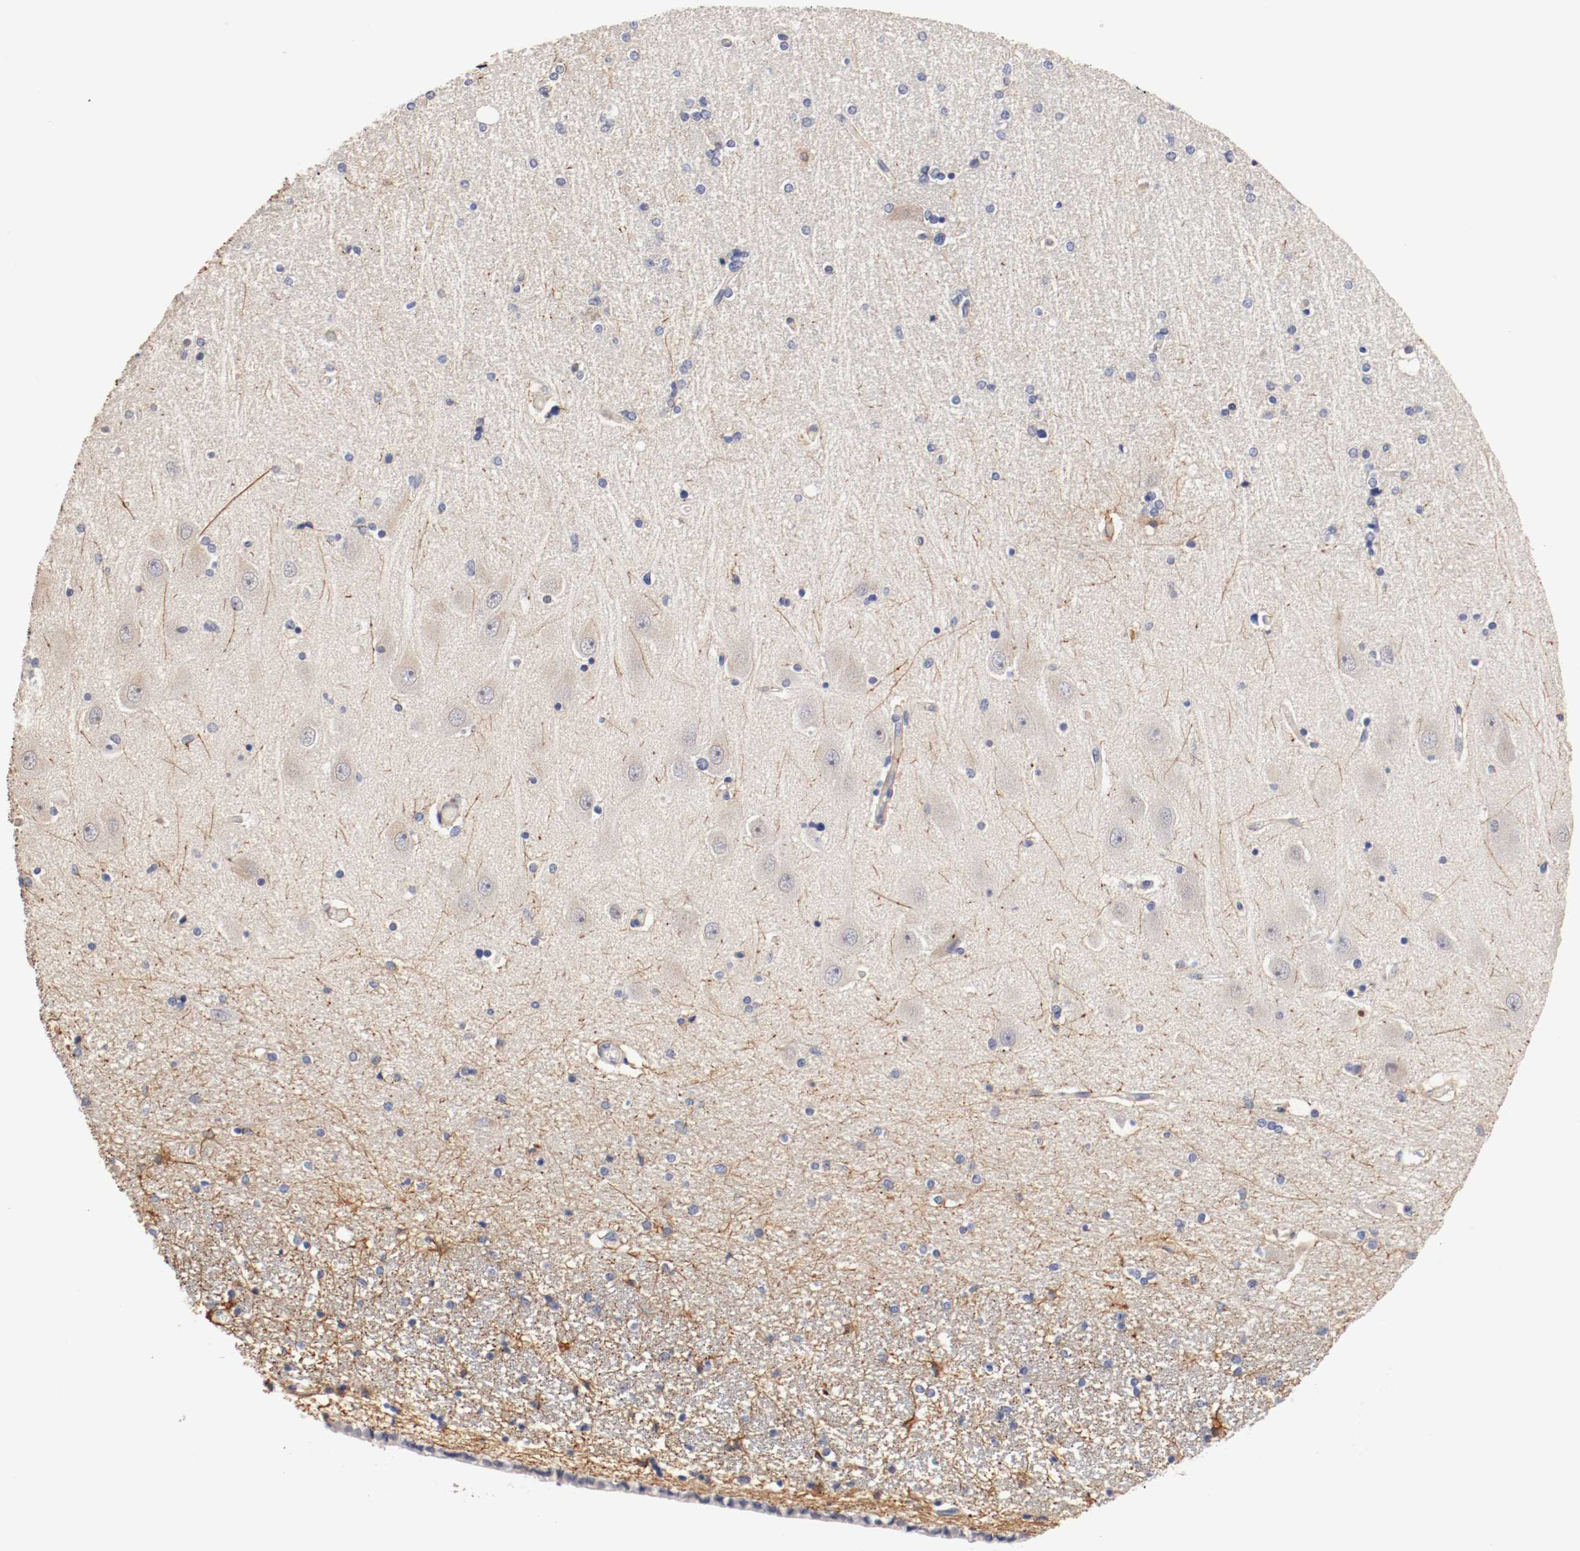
{"staining": {"intensity": "moderate", "quantity": "<25%", "location": "cytoplasmic/membranous"}, "tissue": "hippocampus", "cell_type": "Glial cells", "image_type": "normal", "snomed": [{"axis": "morphology", "description": "Normal tissue, NOS"}, {"axis": "topography", "description": "Hippocampus"}], "caption": "Immunohistochemical staining of normal hippocampus demonstrates low levels of moderate cytoplasmic/membranous expression in approximately <25% of glial cells. The protein of interest is shown in brown color, while the nuclei are stained blue.", "gene": "CEBPE", "patient": {"sex": "female", "age": 54}}